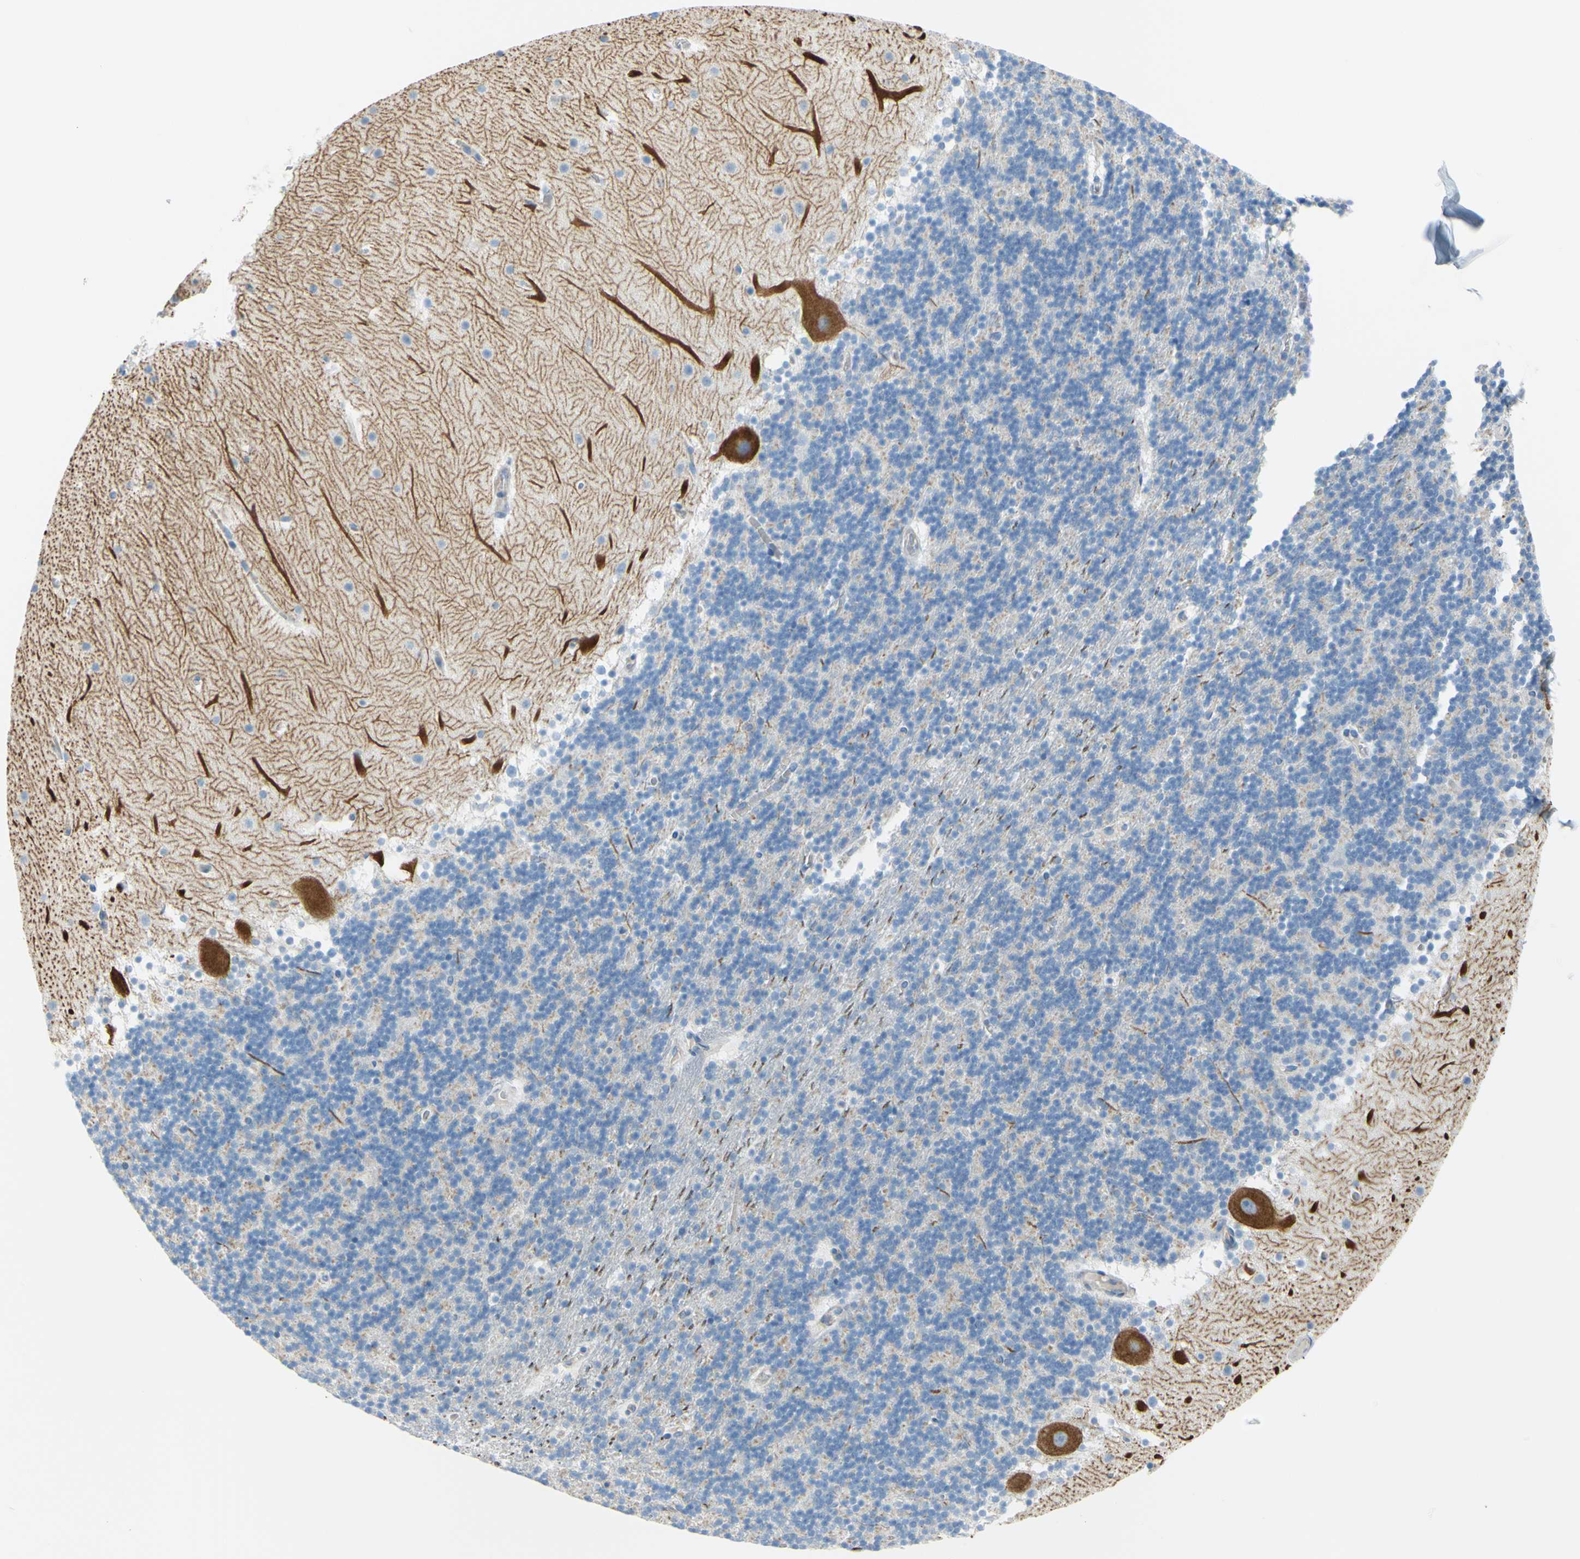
{"staining": {"intensity": "negative", "quantity": "none", "location": "none"}, "tissue": "cerebellum", "cell_type": "Cells in granular layer", "image_type": "normal", "snomed": [{"axis": "morphology", "description": "Normal tissue, NOS"}, {"axis": "topography", "description": "Cerebellum"}], "caption": "An IHC micrograph of normal cerebellum is shown. There is no staining in cells in granular layer of cerebellum.", "gene": "FRMD4B", "patient": {"sex": "male", "age": 45}}